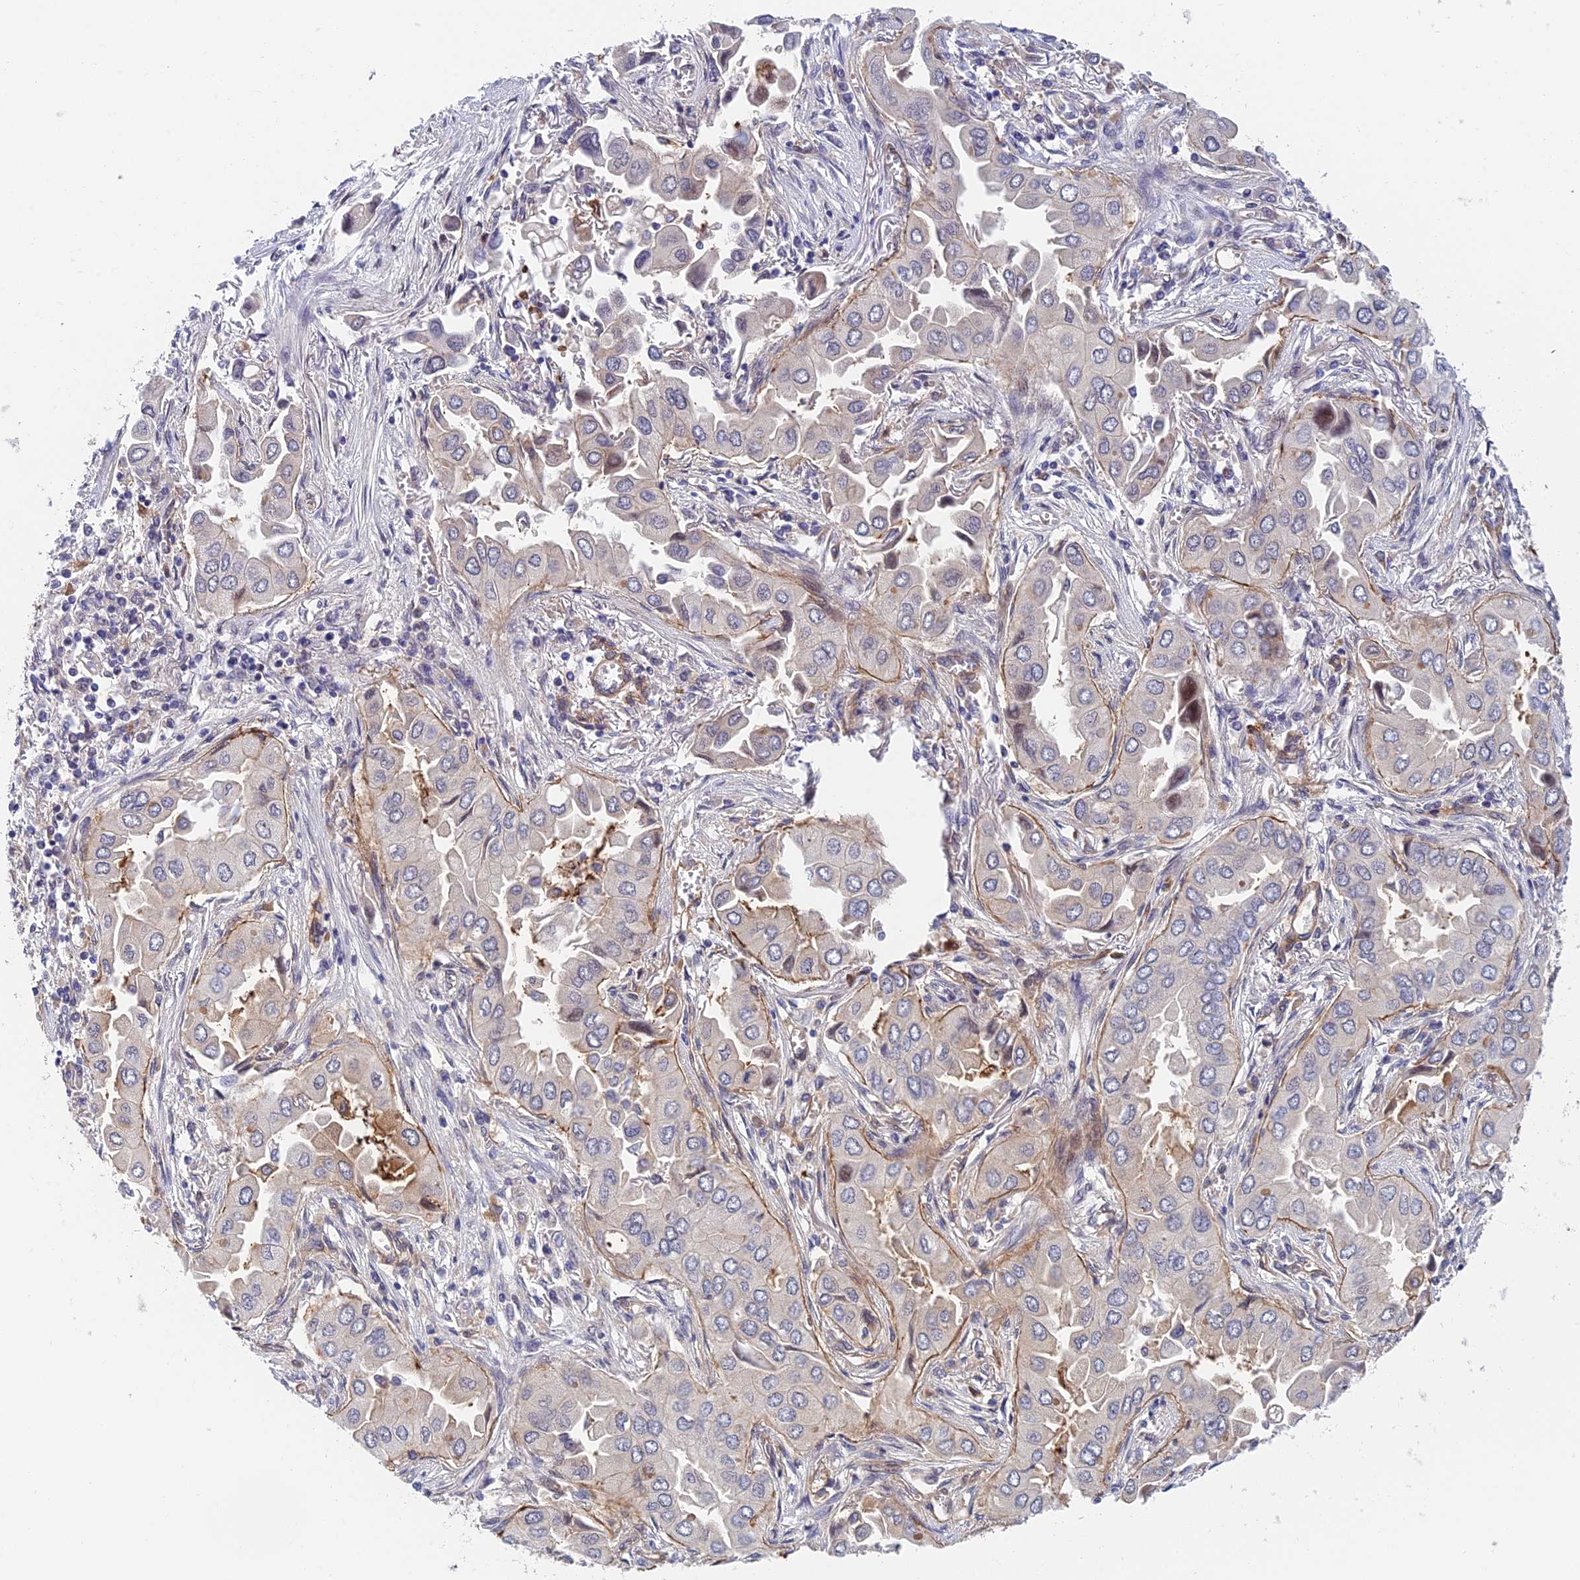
{"staining": {"intensity": "negative", "quantity": "none", "location": "none"}, "tissue": "lung cancer", "cell_type": "Tumor cells", "image_type": "cancer", "snomed": [{"axis": "morphology", "description": "Adenocarcinoma, NOS"}, {"axis": "topography", "description": "Lung"}], "caption": "Tumor cells are negative for brown protein staining in lung cancer.", "gene": "NSMCE1", "patient": {"sex": "female", "age": 76}}